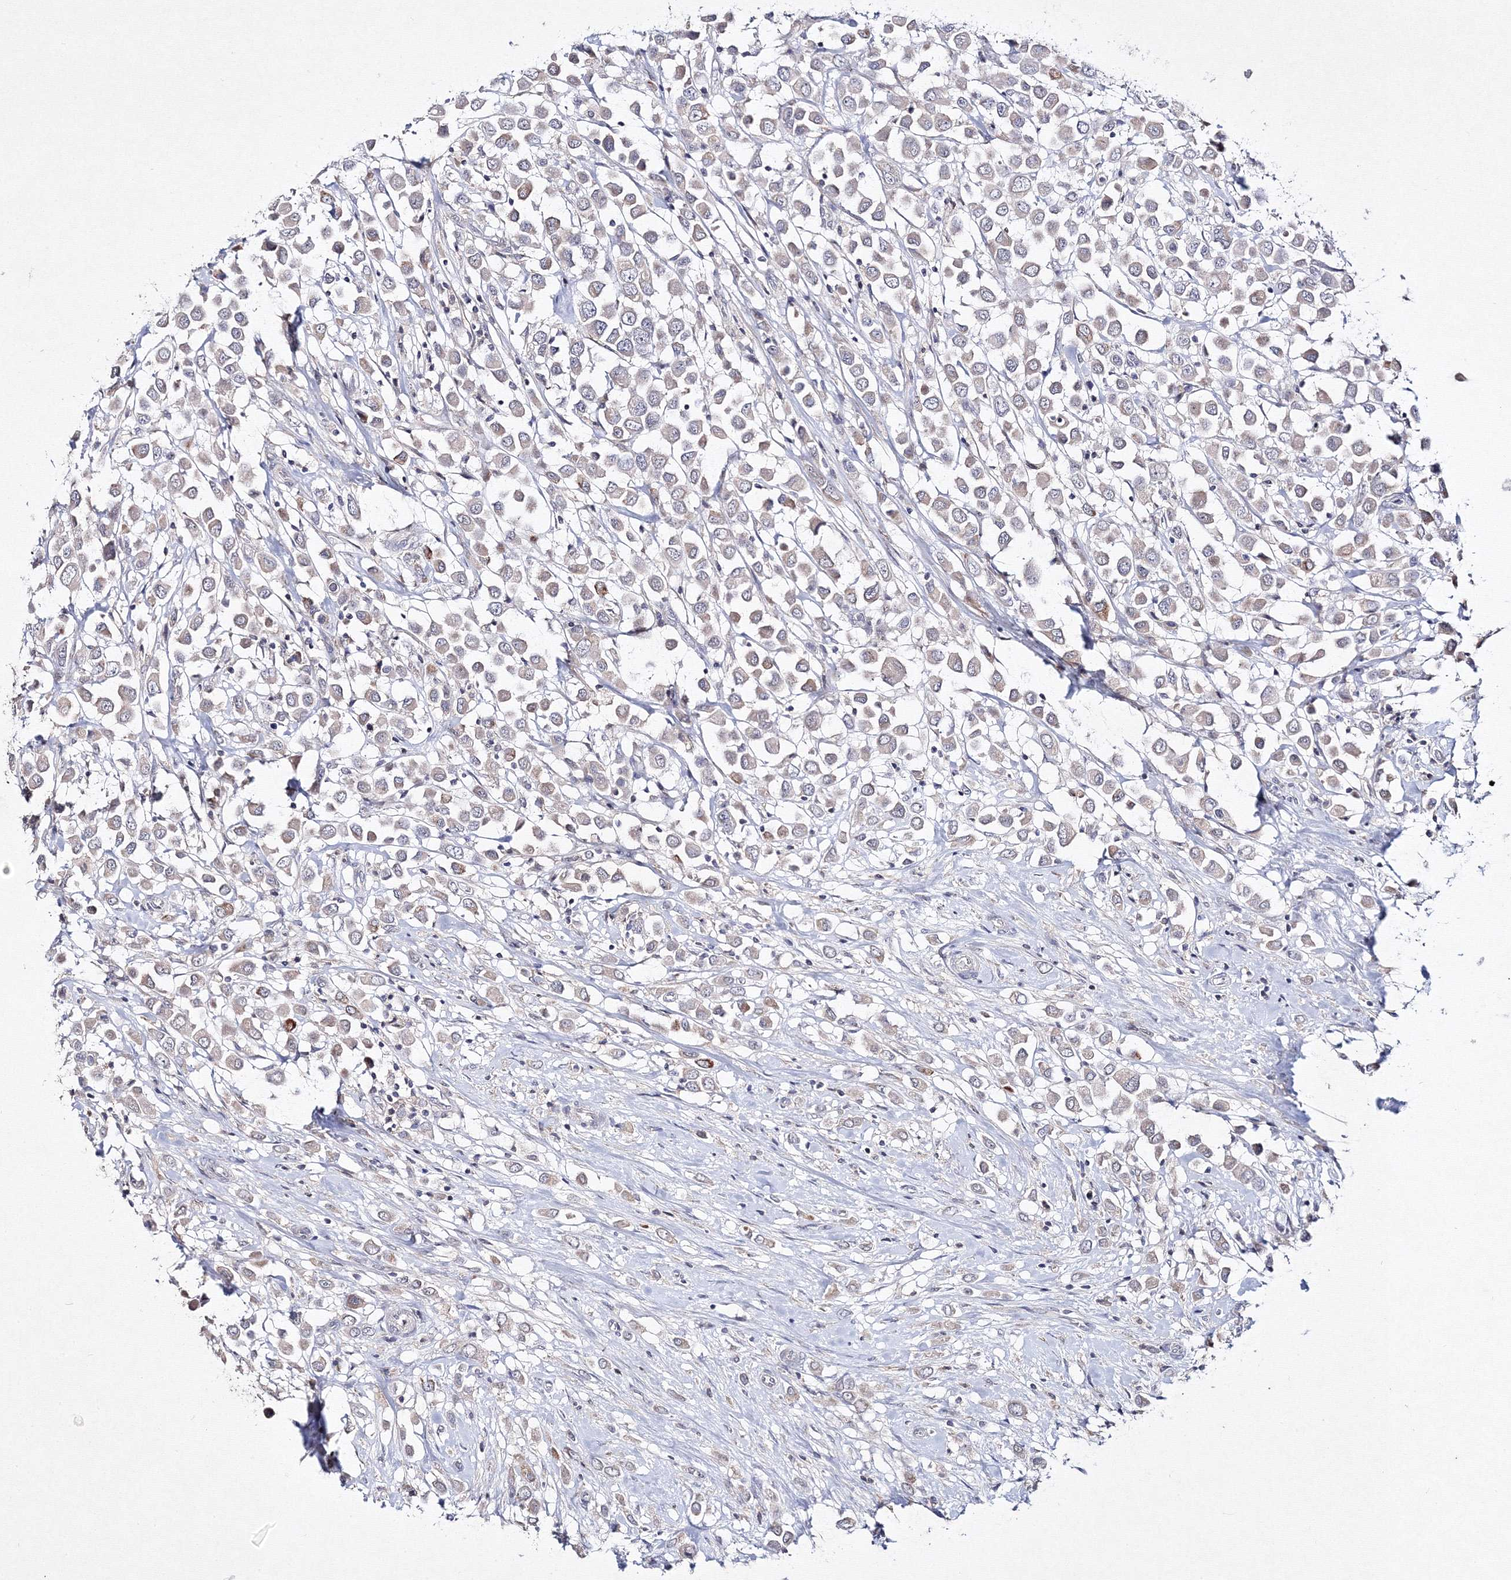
{"staining": {"intensity": "weak", "quantity": "<25%", "location": "cytoplasmic/membranous"}, "tissue": "breast cancer", "cell_type": "Tumor cells", "image_type": "cancer", "snomed": [{"axis": "morphology", "description": "Duct carcinoma"}, {"axis": "topography", "description": "Breast"}], "caption": "IHC histopathology image of breast infiltrating ductal carcinoma stained for a protein (brown), which demonstrates no staining in tumor cells.", "gene": "NEU4", "patient": {"sex": "female", "age": 61}}